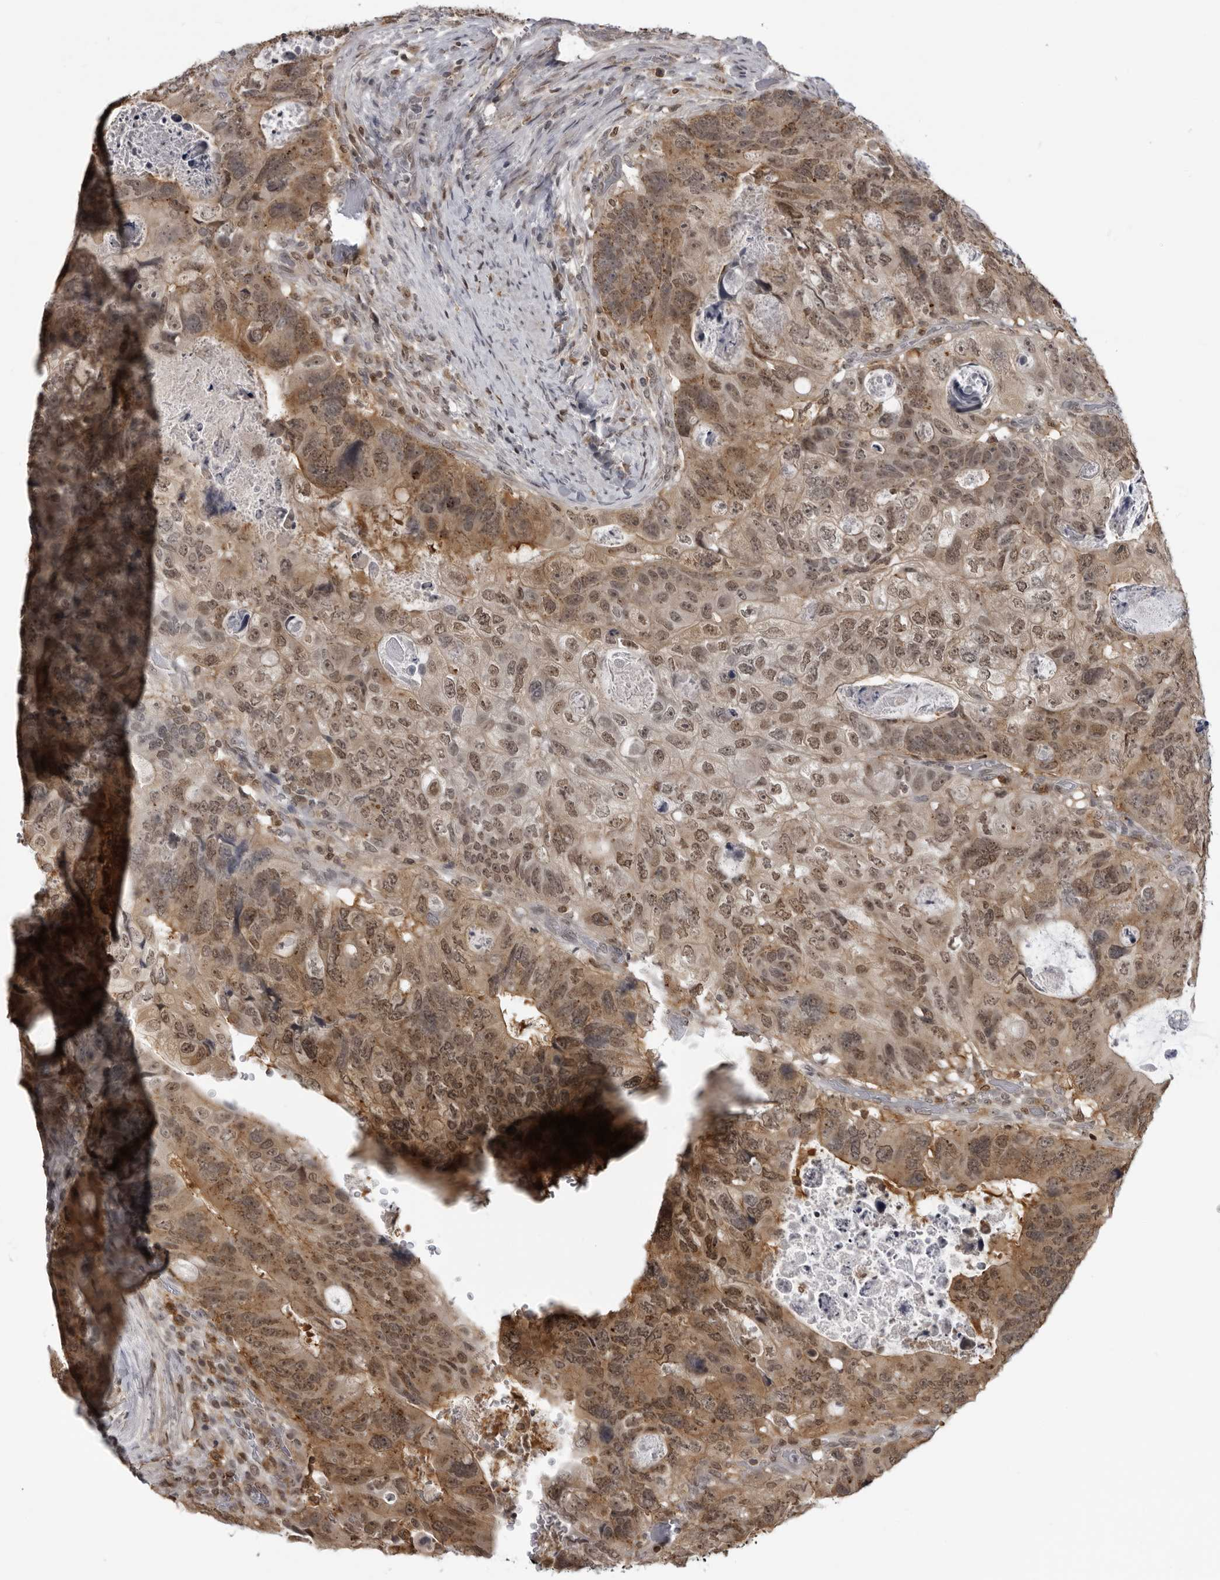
{"staining": {"intensity": "moderate", "quantity": ">75%", "location": "cytoplasmic/membranous,nuclear"}, "tissue": "colorectal cancer", "cell_type": "Tumor cells", "image_type": "cancer", "snomed": [{"axis": "morphology", "description": "Adenocarcinoma, NOS"}, {"axis": "topography", "description": "Rectum"}], "caption": "Immunohistochemical staining of colorectal cancer shows moderate cytoplasmic/membranous and nuclear protein positivity in approximately >75% of tumor cells. Immunohistochemistry stains the protein of interest in brown and the nuclei are stained blue.", "gene": "PDCL3", "patient": {"sex": "male", "age": 59}}